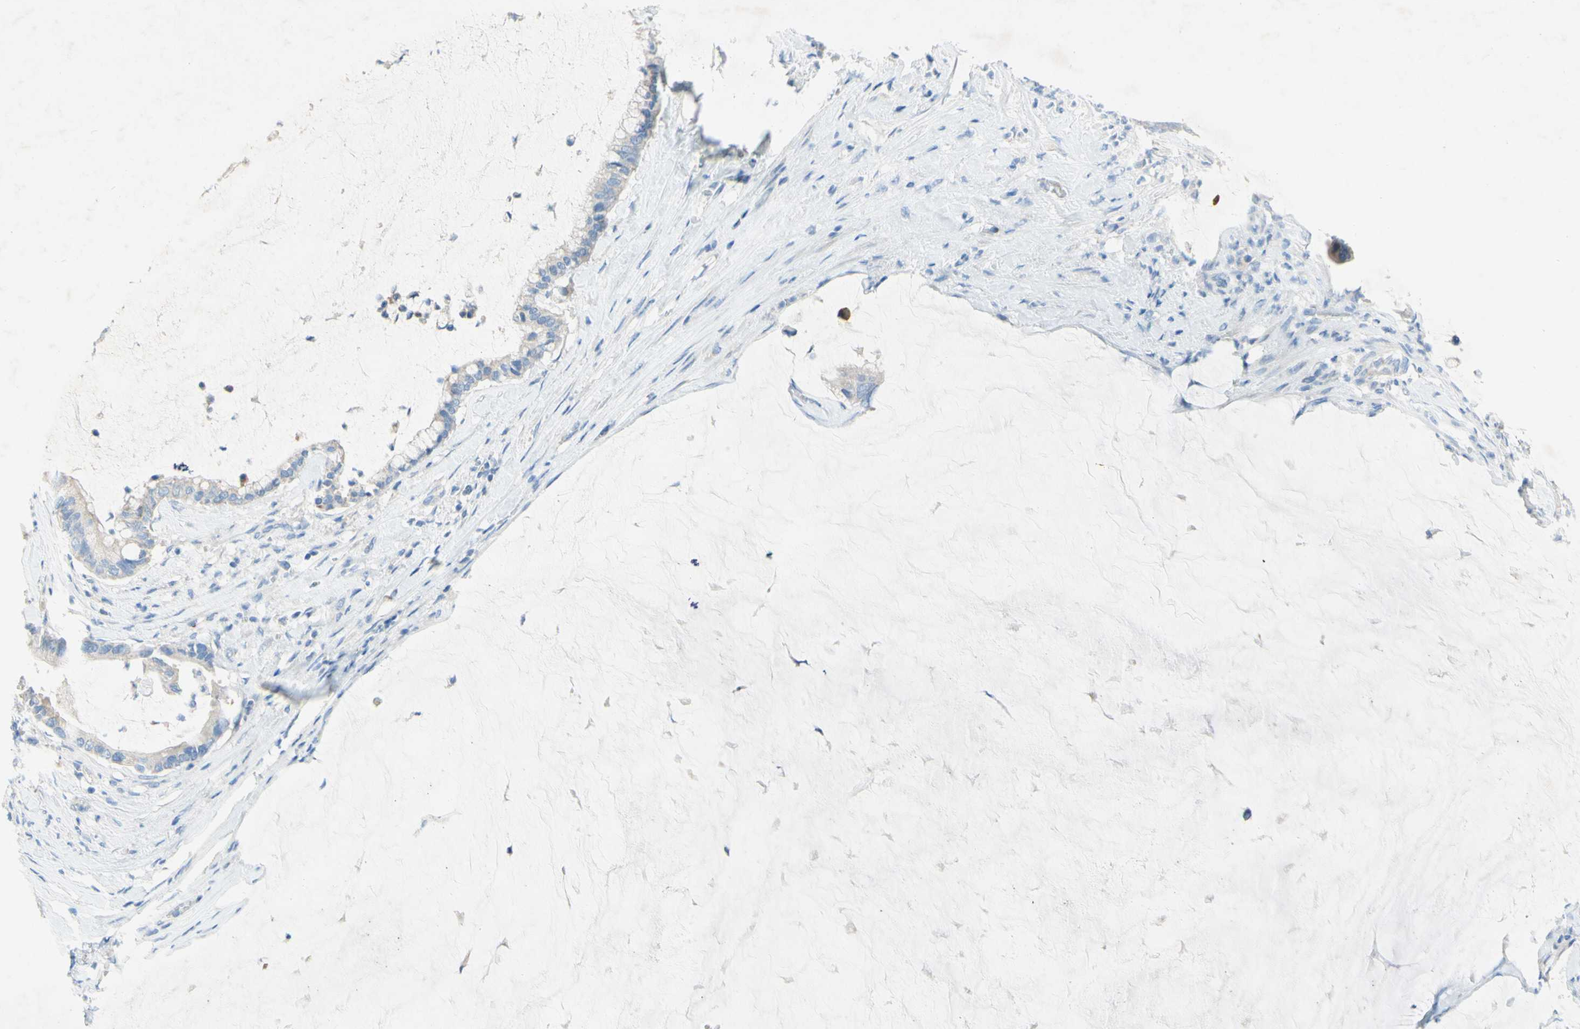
{"staining": {"intensity": "negative", "quantity": "none", "location": "none"}, "tissue": "pancreatic cancer", "cell_type": "Tumor cells", "image_type": "cancer", "snomed": [{"axis": "morphology", "description": "Adenocarcinoma, NOS"}, {"axis": "topography", "description": "Pancreas"}], "caption": "Tumor cells show no significant expression in pancreatic cancer (adenocarcinoma).", "gene": "ACADL", "patient": {"sex": "male", "age": 41}}